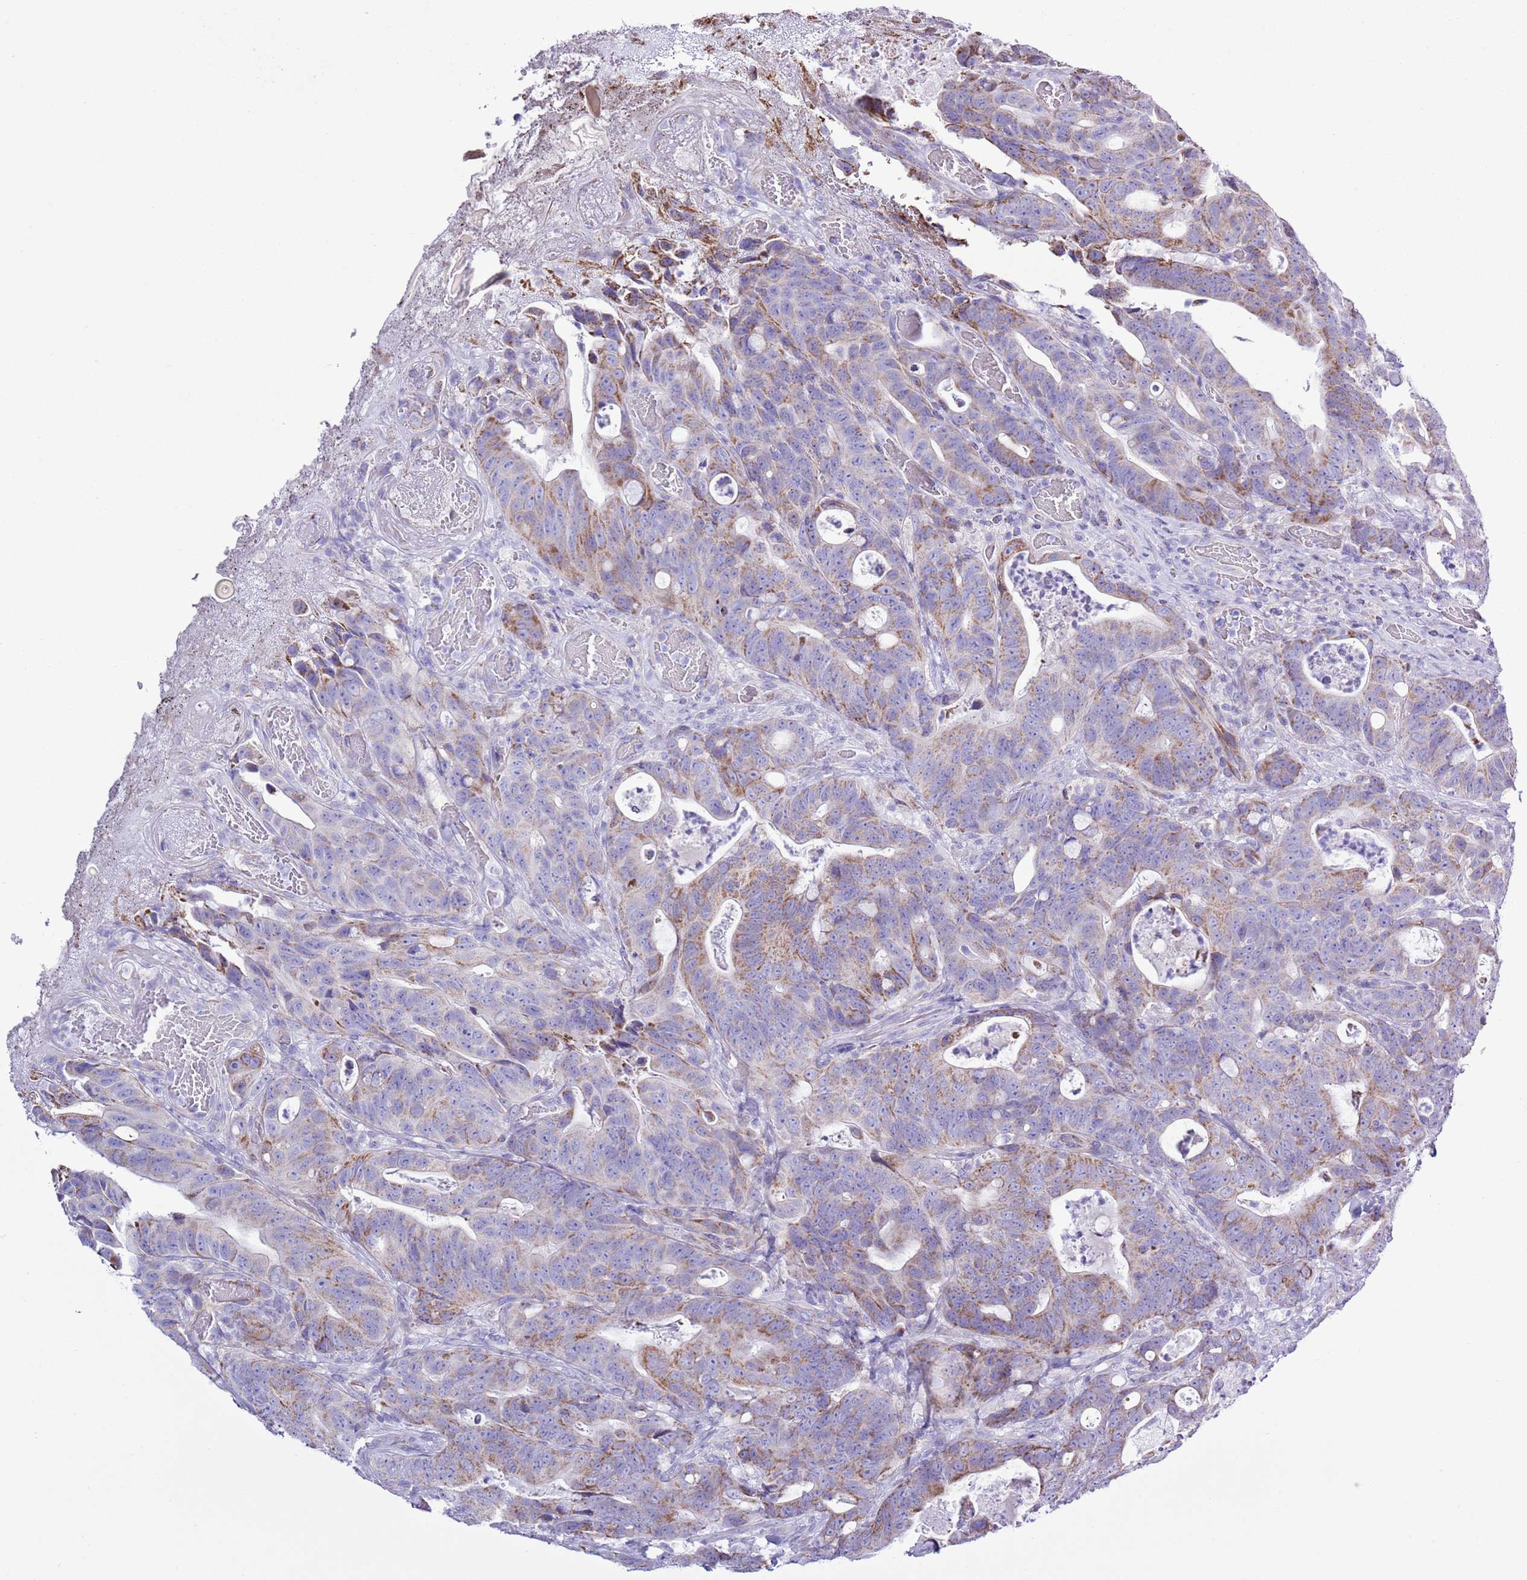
{"staining": {"intensity": "moderate", "quantity": "<25%", "location": "cytoplasmic/membranous"}, "tissue": "colorectal cancer", "cell_type": "Tumor cells", "image_type": "cancer", "snomed": [{"axis": "morphology", "description": "Adenocarcinoma, NOS"}, {"axis": "topography", "description": "Colon"}], "caption": "The micrograph demonstrates staining of adenocarcinoma (colorectal), revealing moderate cytoplasmic/membranous protein positivity (brown color) within tumor cells.", "gene": "MOCOS", "patient": {"sex": "female", "age": 82}}